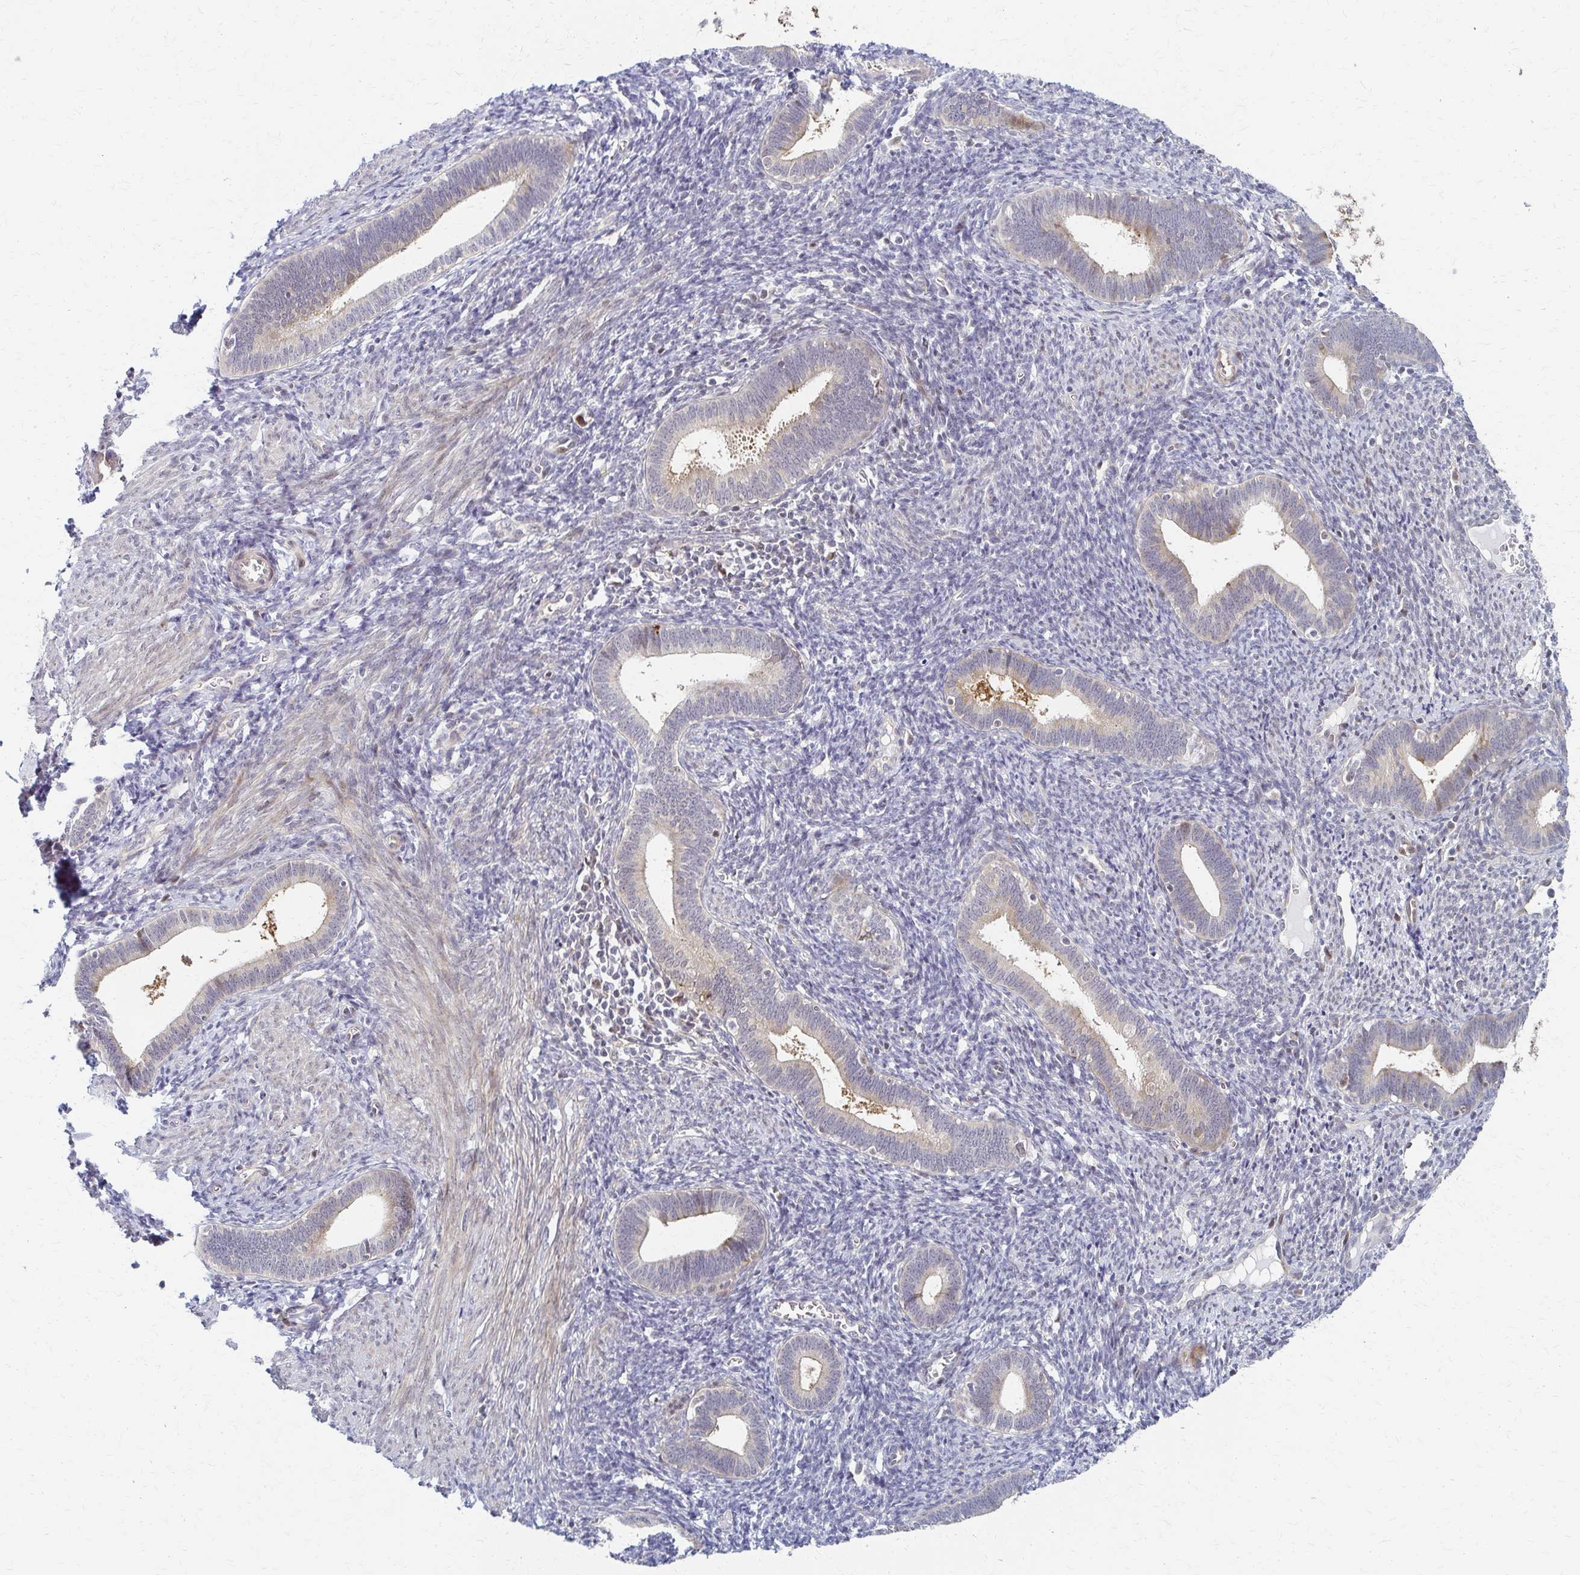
{"staining": {"intensity": "weak", "quantity": "<25%", "location": "nuclear"}, "tissue": "endometrium", "cell_type": "Cells in endometrial stroma", "image_type": "normal", "snomed": [{"axis": "morphology", "description": "Normal tissue, NOS"}, {"axis": "topography", "description": "Endometrium"}], "caption": "The image shows no significant expression in cells in endometrial stroma of endometrium. (DAB (3,3'-diaminobenzidine) immunohistochemistry with hematoxylin counter stain).", "gene": "PSMD7", "patient": {"sex": "female", "age": 41}}